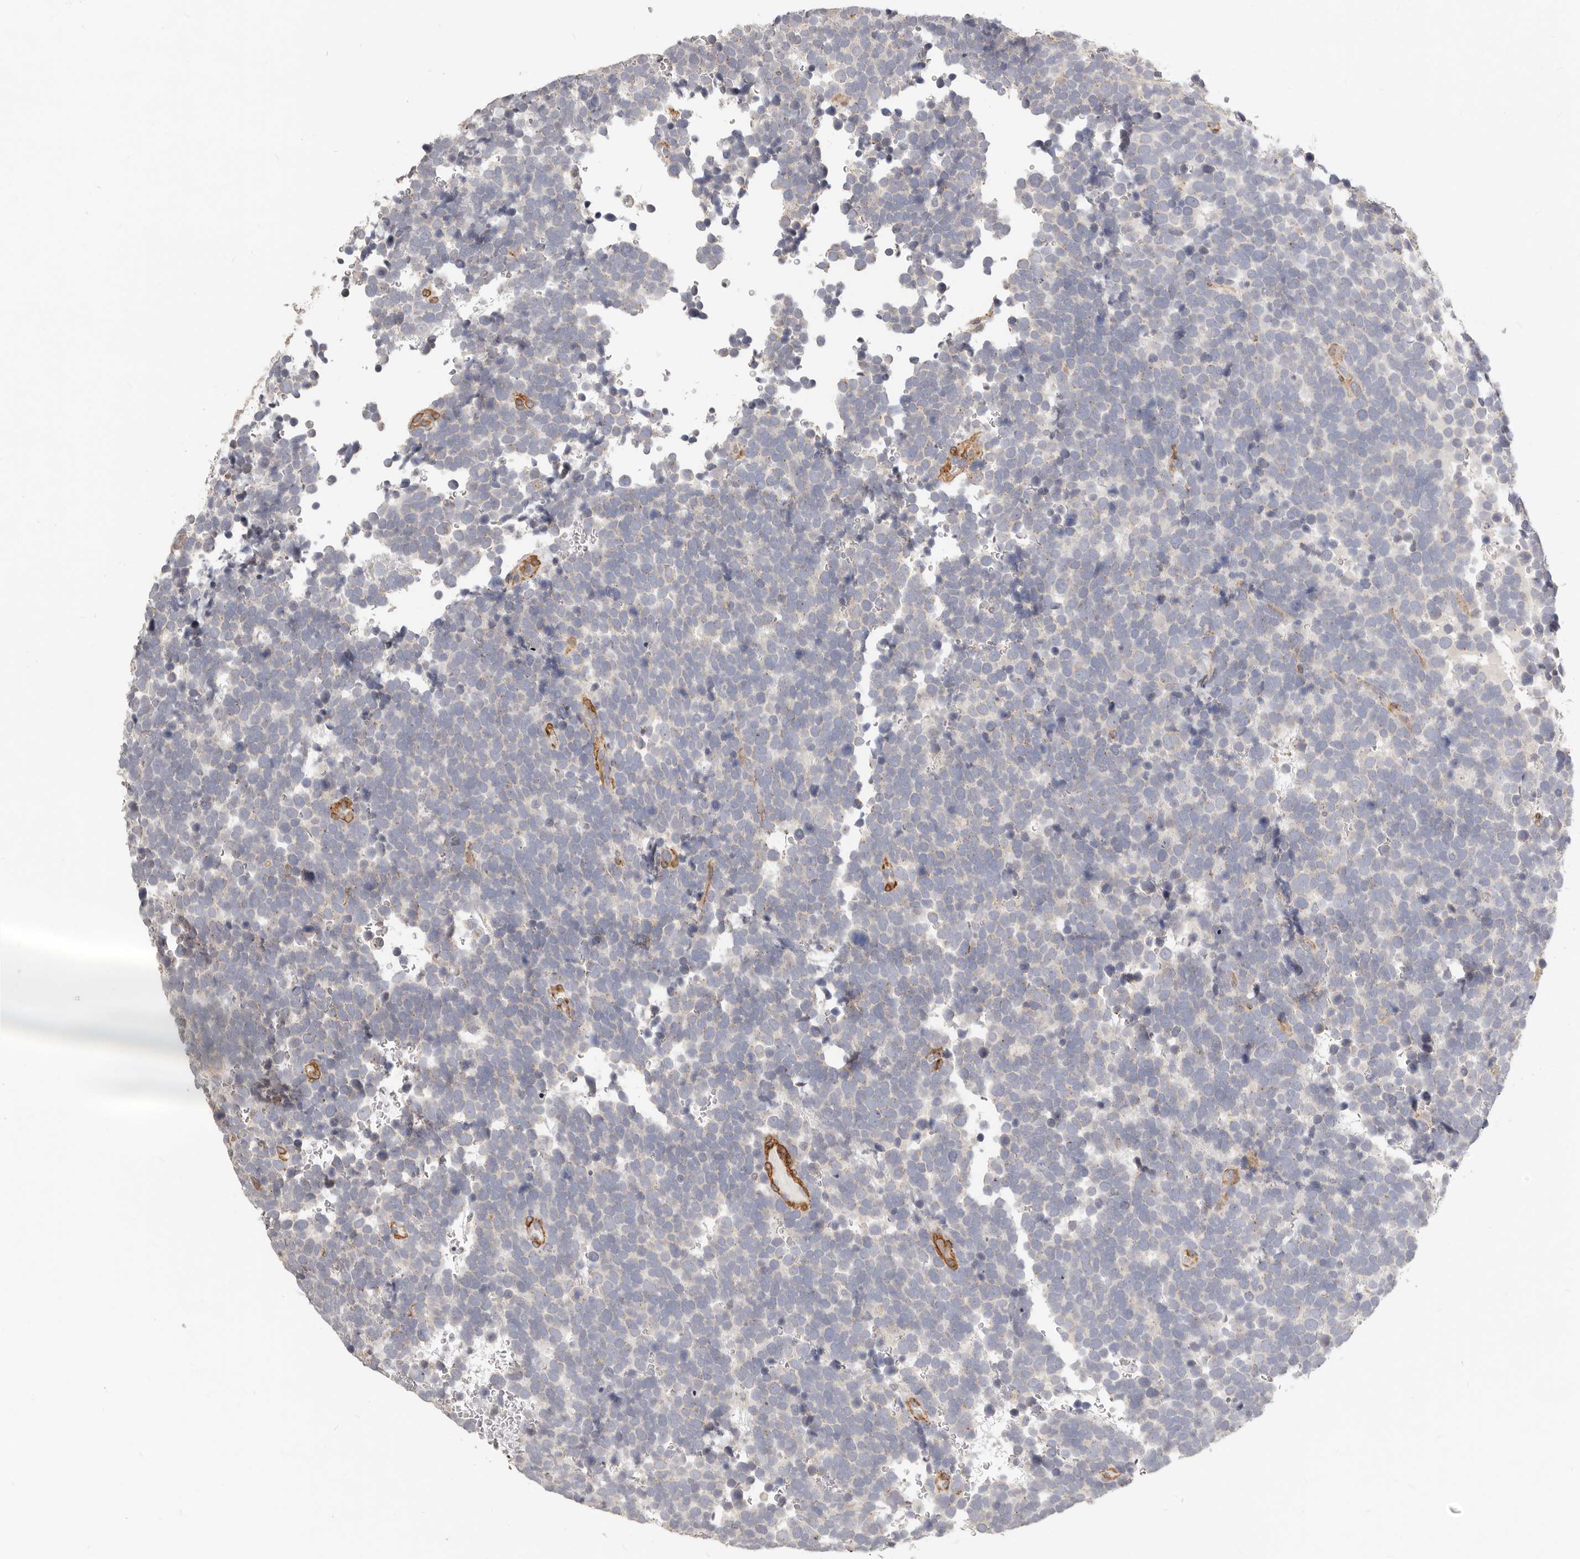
{"staining": {"intensity": "negative", "quantity": "none", "location": "none"}, "tissue": "urothelial cancer", "cell_type": "Tumor cells", "image_type": "cancer", "snomed": [{"axis": "morphology", "description": "Urothelial carcinoma, High grade"}, {"axis": "topography", "description": "Urinary bladder"}], "caption": "Tumor cells show no significant protein staining in urothelial cancer.", "gene": "RABAC1", "patient": {"sex": "female", "age": 82}}